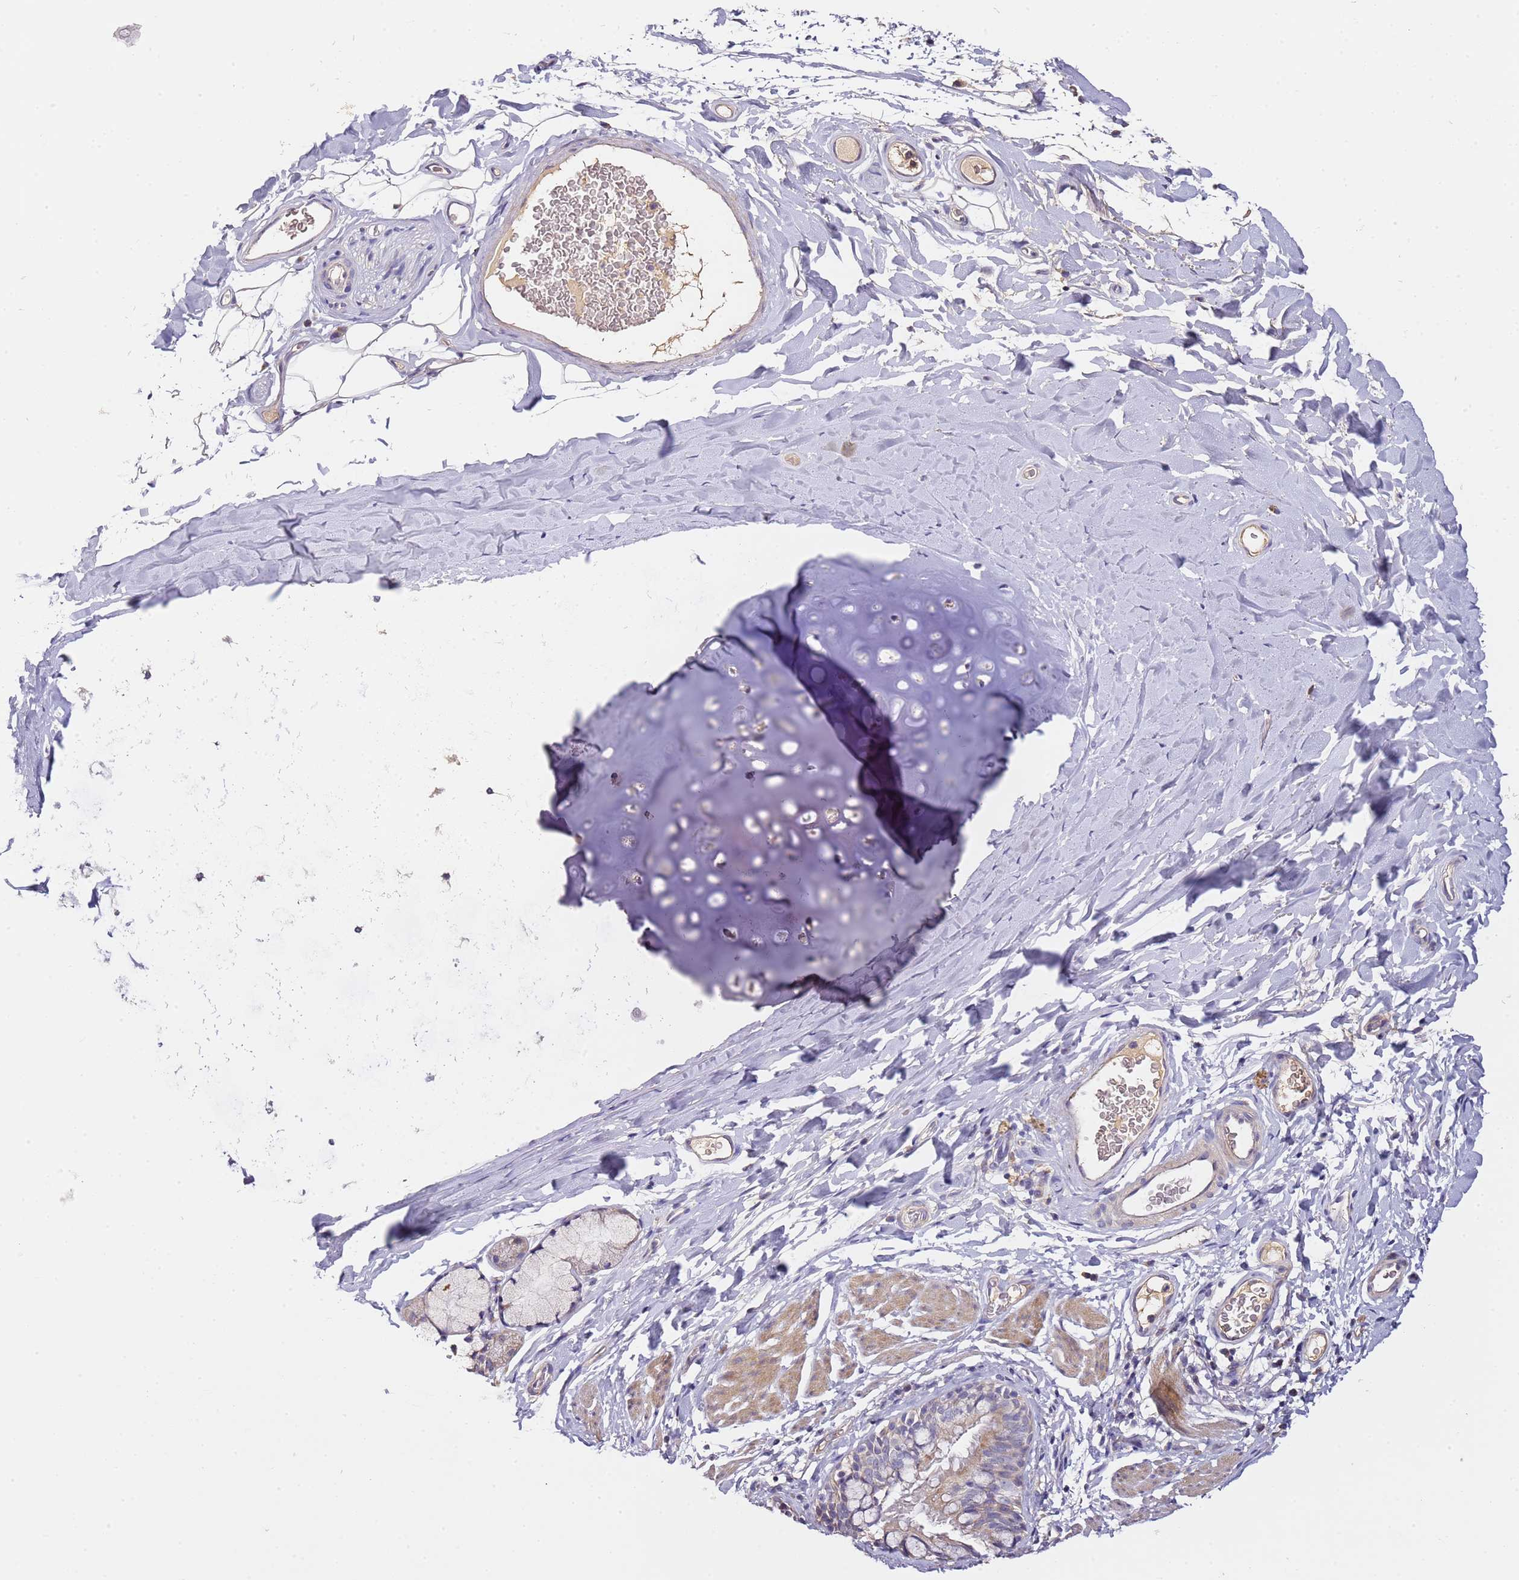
{"staining": {"intensity": "weak", "quantity": "25%-75%", "location": "cytoplasmic/membranous"}, "tissue": "bronchus", "cell_type": "Respiratory epithelial cells", "image_type": "normal", "snomed": [{"axis": "morphology", "description": "Normal tissue, NOS"}, {"axis": "topography", "description": "Cartilage tissue"}, {"axis": "topography", "description": "Bronchus"}], "caption": "A photomicrograph showing weak cytoplasmic/membranous expression in about 25%-75% of respiratory epithelial cells in unremarkable bronchus, as visualized by brown immunohistochemical staining.", "gene": "OR2B11", "patient": {"sex": "female", "age": 36}}